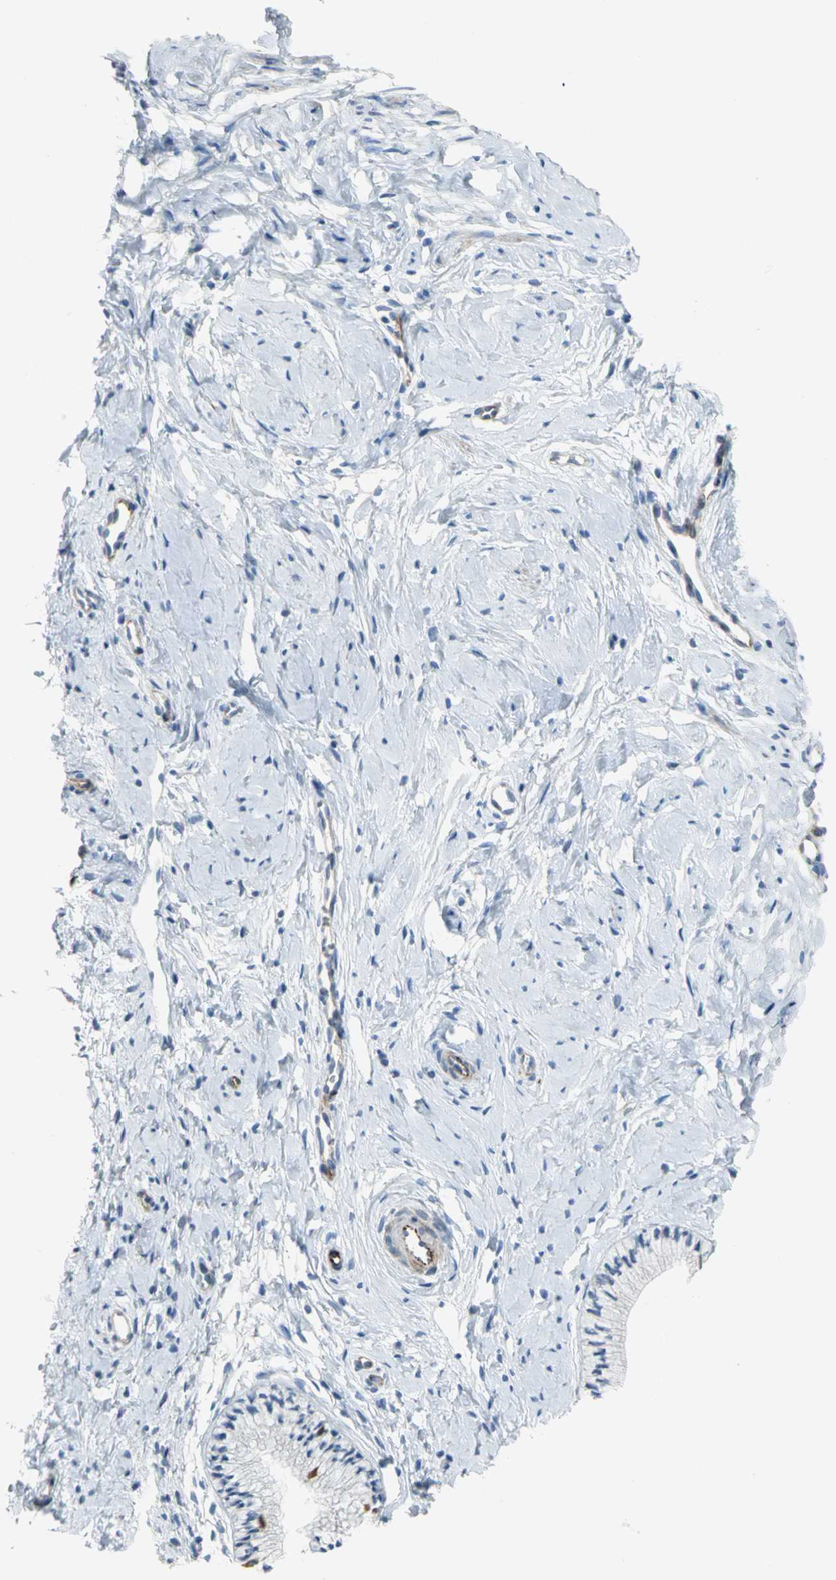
{"staining": {"intensity": "negative", "quantity": "none", "location": "none"}, "tissue": "cervix", "cell_type": "Glandular cells", "image_type": "normal", "snomed": [{"axis": "morphology", "description": "Normal tissue, NOS"}, {"axis": "topography", "description": "Cervix"}], "caption": "High power microscopy photomicrograph of an immunohistochemistry histopathology image of benign cervix, revealing no significant expression in glandular cells. (DAB (3,3'-diaminobenzidine) immunohistochemistry (IHC) with hematoxylin counter stain).", "gene": "ALOX15", "patient": {"sex": "female", "age": 46}}